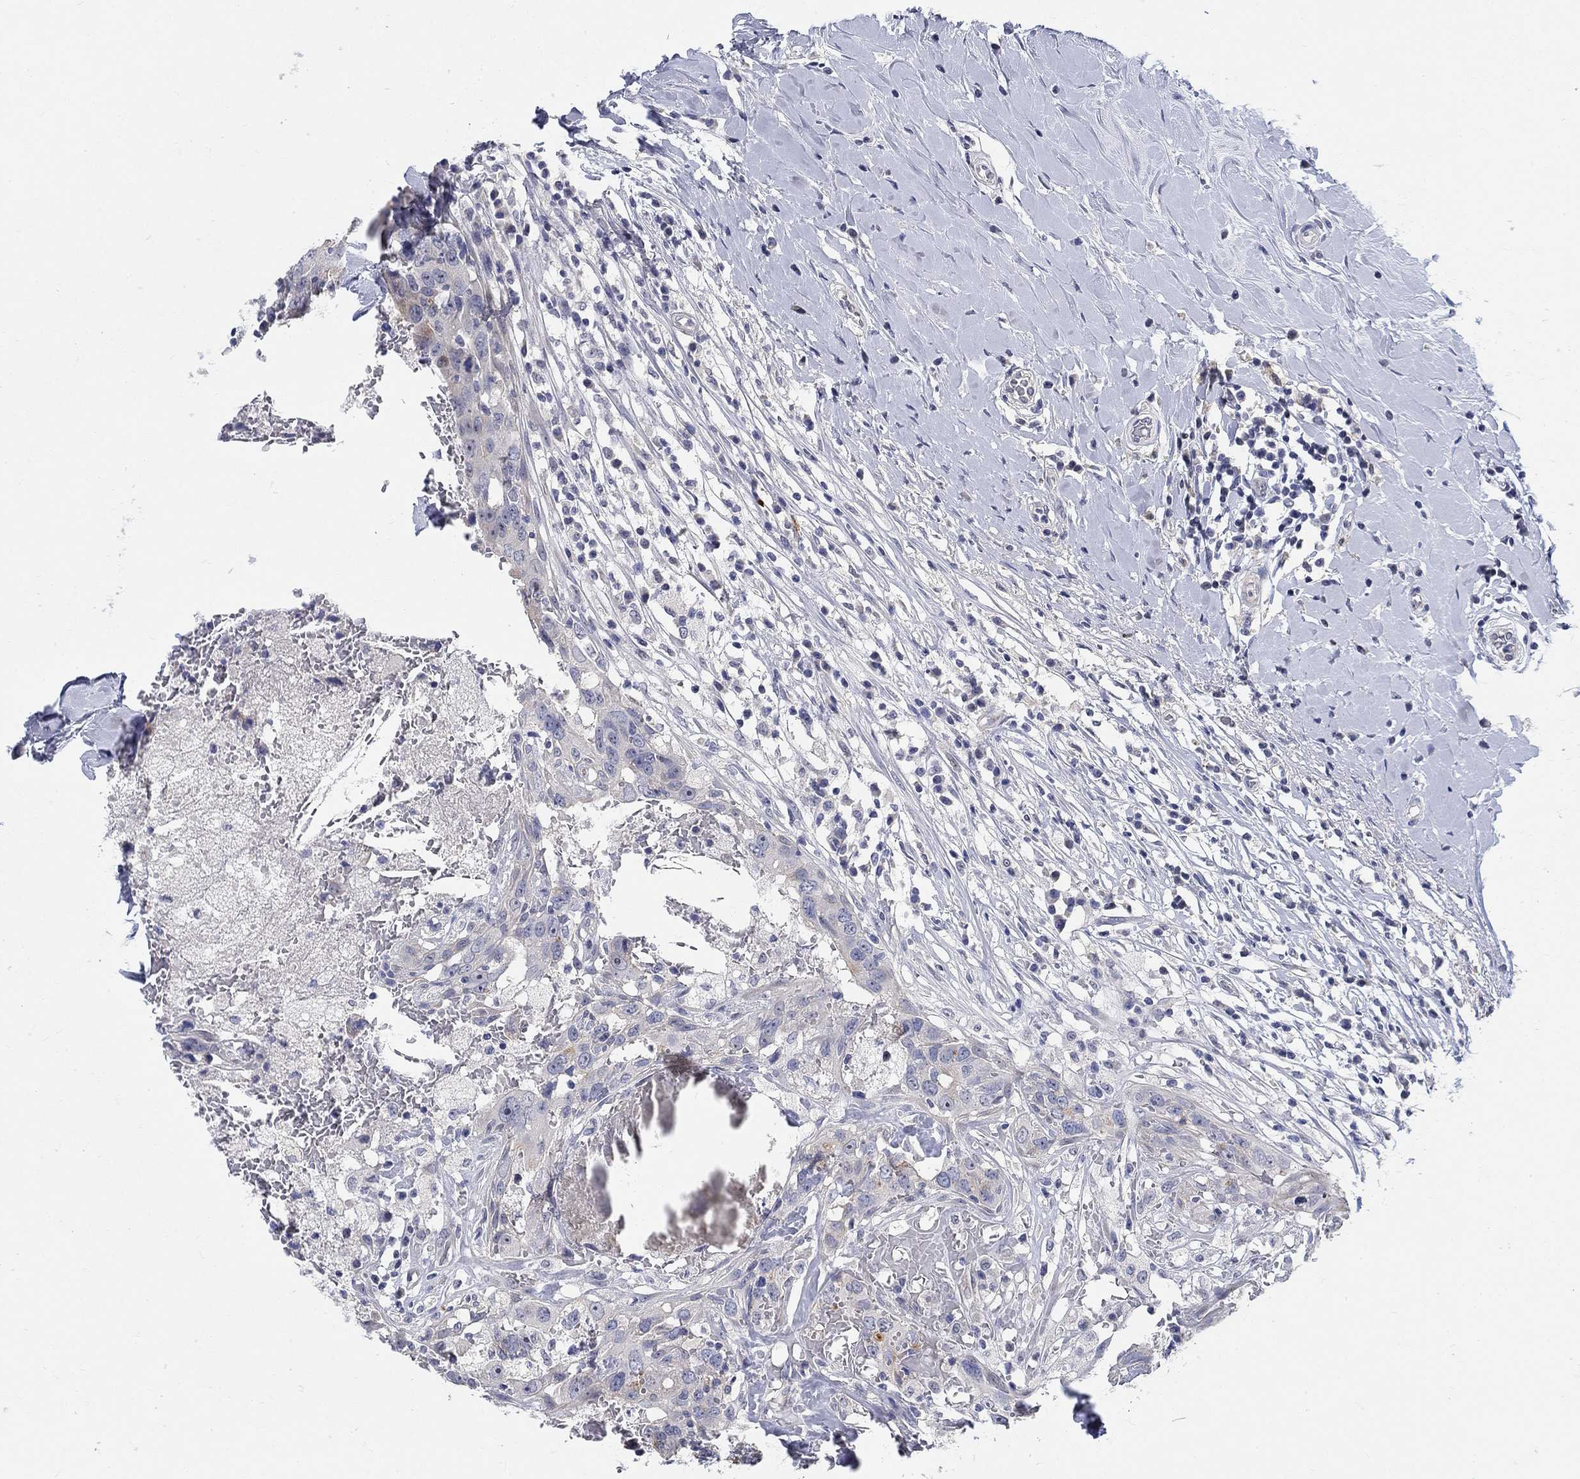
{"staining": {"intensity": "negative", "quantity": "none", "location": "none"}, "tissue": "breast cancer", "cell_type": "Tumor cells", "image_type": "cancer", "snomed": [{"axis": "morphology", "description": "Duct carcinoma"}, {"axis": "topography", "description": "Breast"}], "caption": "The image demonstrates no staining of tumor cells in intraductal carcinoma (breast). (DAB (3,3'-diaminobenzidine) immunohistochemistry, high magnification).", "gene": "SMIM18", "patient": {"sex": "female", "age": 27}}